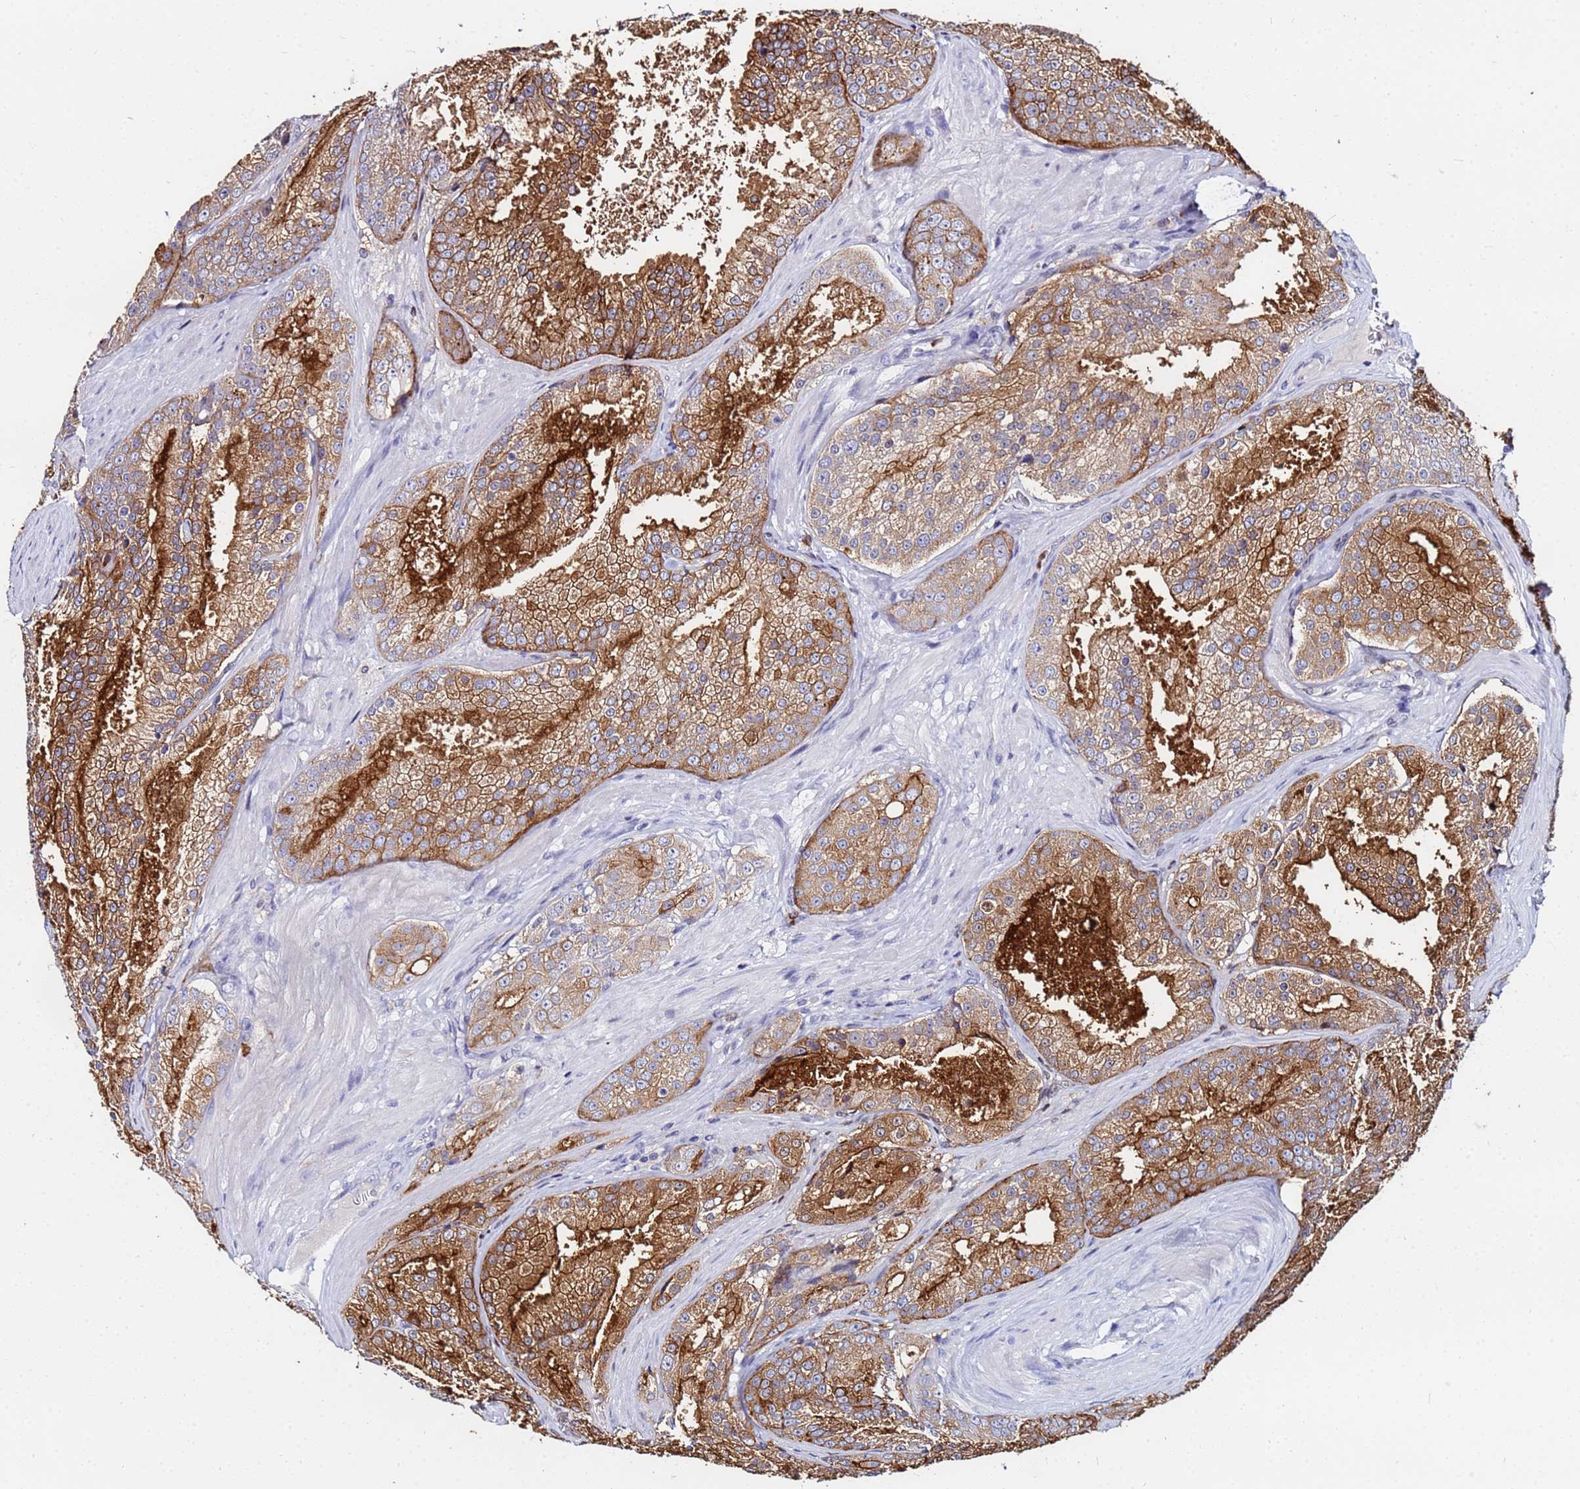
{"staining": {"intensity": "moderate", "quantity": "25%-75%", "location": "cytoplasmic/membranous"}, "tissue": "prostate cancer", "cell_type": "Tumor cells", "image_type": "cancer", "snomed": [{"axis": "morphology", "description": "Adenocarcinoma, High grade"}, {"axis": "topography", "description": "Prostate"}], "caption": "High-power microscopy captured an immunohistochemistry micrograph of high-grade adenocarcinoma (prostate), revealing moderate cytoplasmic/membranous positivity in about 25%-75% of tumor cells.", "gene": "BASP1", "patient": {"sex": "male", "age": 61}}